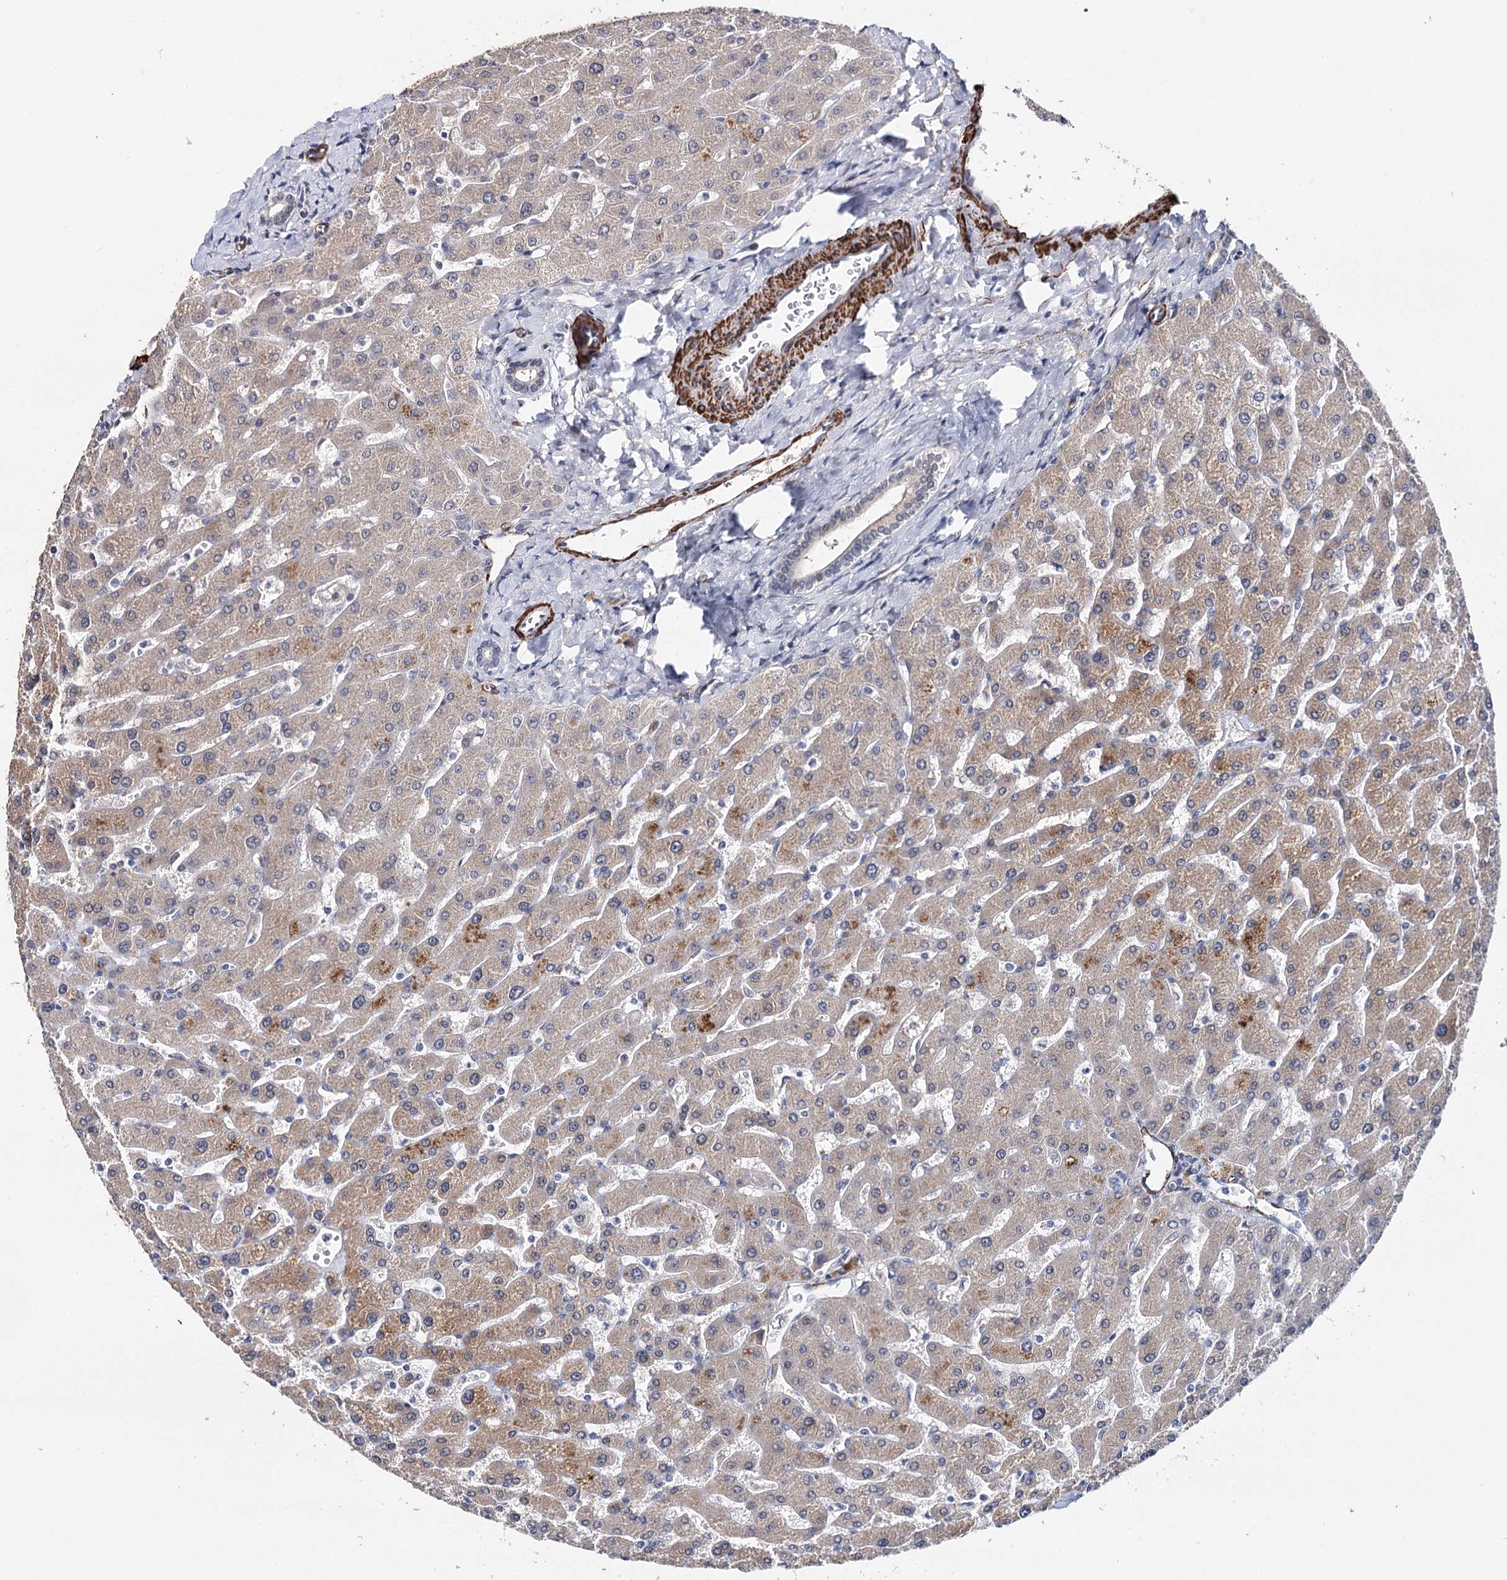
{"staining": {"intensity": "negative", "quantity": "none", "location": "none"}, "tissue": "liver", "cell_type": "Cholangiocytes", "image_type": "normal", "snomed": [{"axis": "morphology", "description": "Normal tissue, NOS"}, {"axis": "topography", "description": "Liver"}], "caption": "DAB immunohistochemical staining of unremarkable human liver reveals no significant positivity in cholangiocytes. (DAB (3,3'-diaminobenzidine) immunohistochemistry (IHC) visualized using brightfield microscopy, high magnification).", "gene": "CFAP46", "patient": {"sex": "male", "age": 55}}